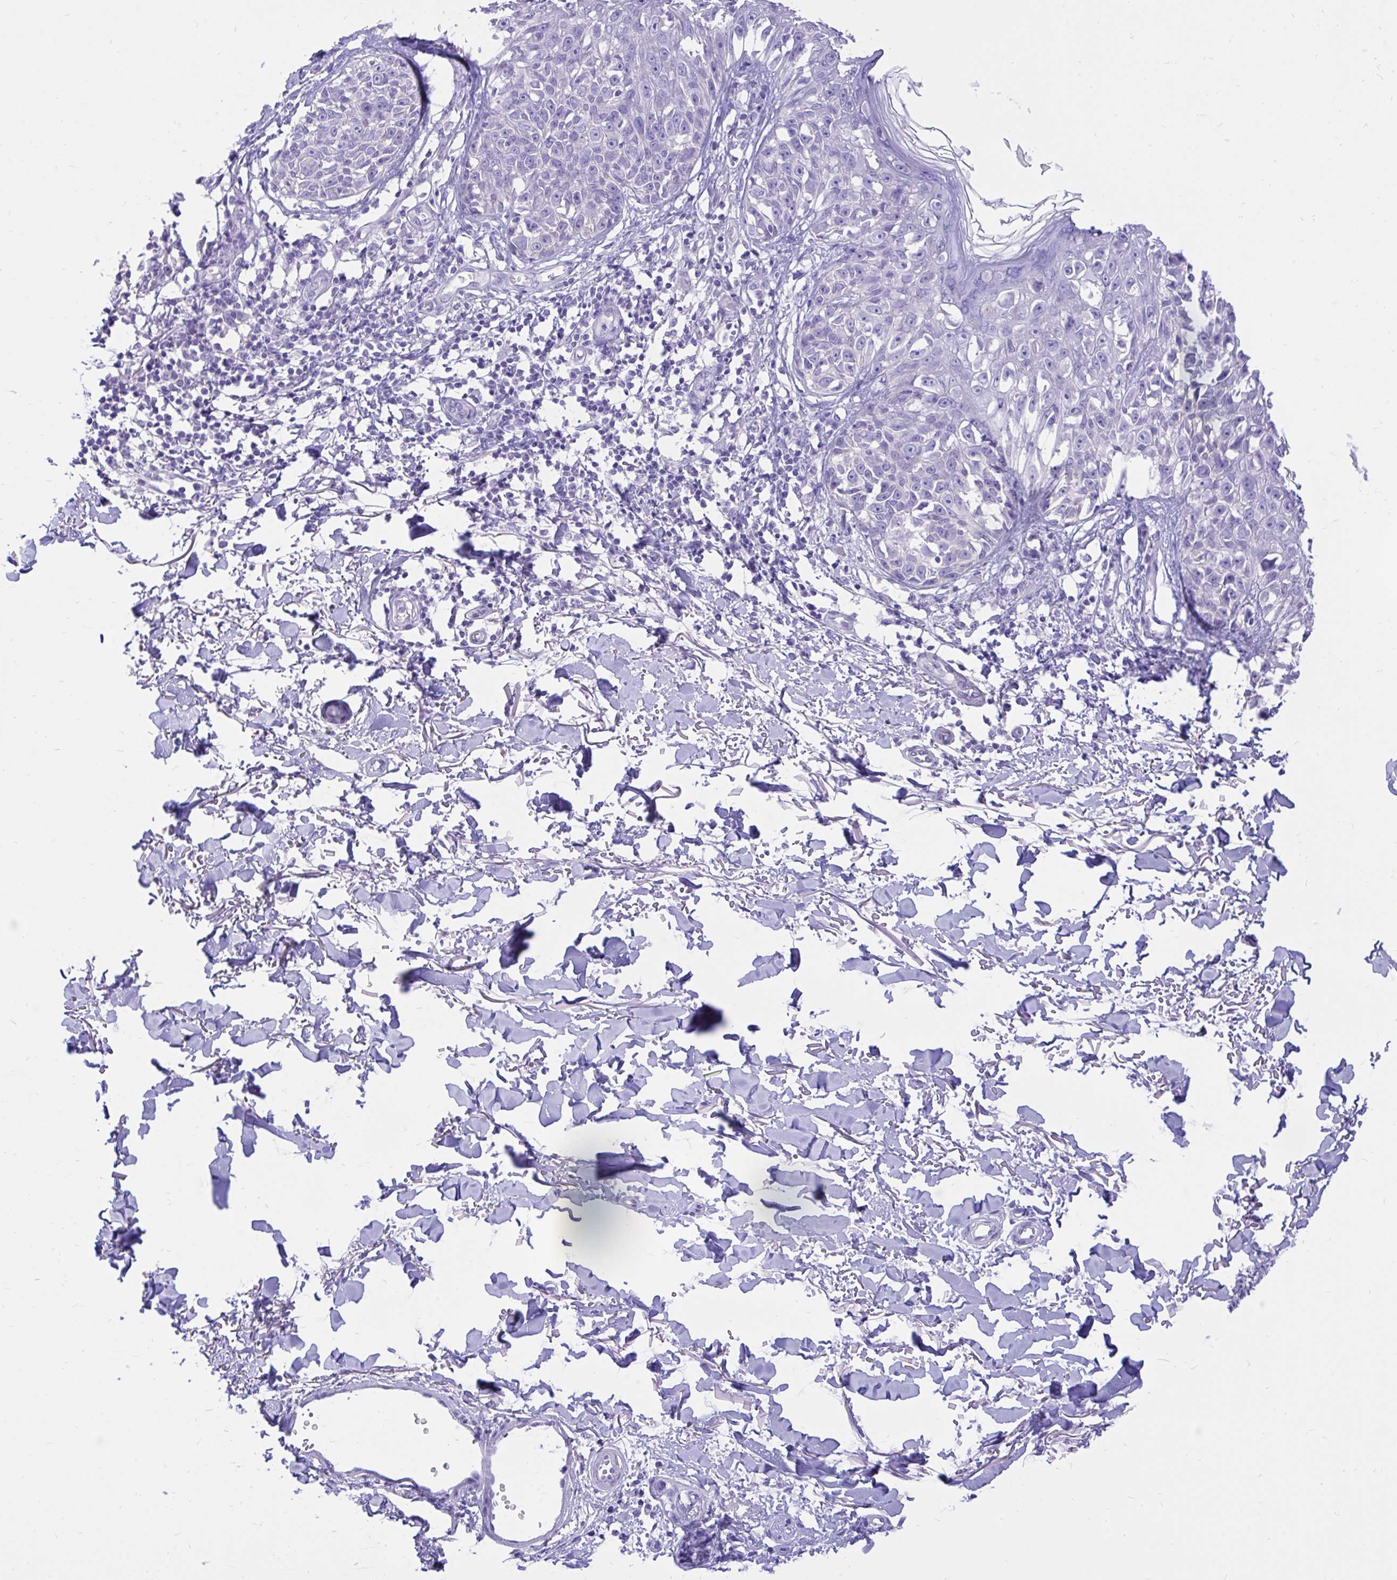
{"staining": {"intensity": "negative", "quantity": "none", "location": "none"}, "tissue": "melanoma", "cell_type": "Tumor cells", "image_type": "cancer", "snomed": [{"axis": "morphology", "description": "Malignant melanoma, NOS"}, {"axis": "topography", "description": "Skin"}], "caption": "This image is of melanoma stained with immunohistochemistry to label a protein in brown with the nuclei are counter-stained blue. There is no staining in tumor cells.", "gene": "MON1A", "patient": {"sex": "male", "age": 73}}